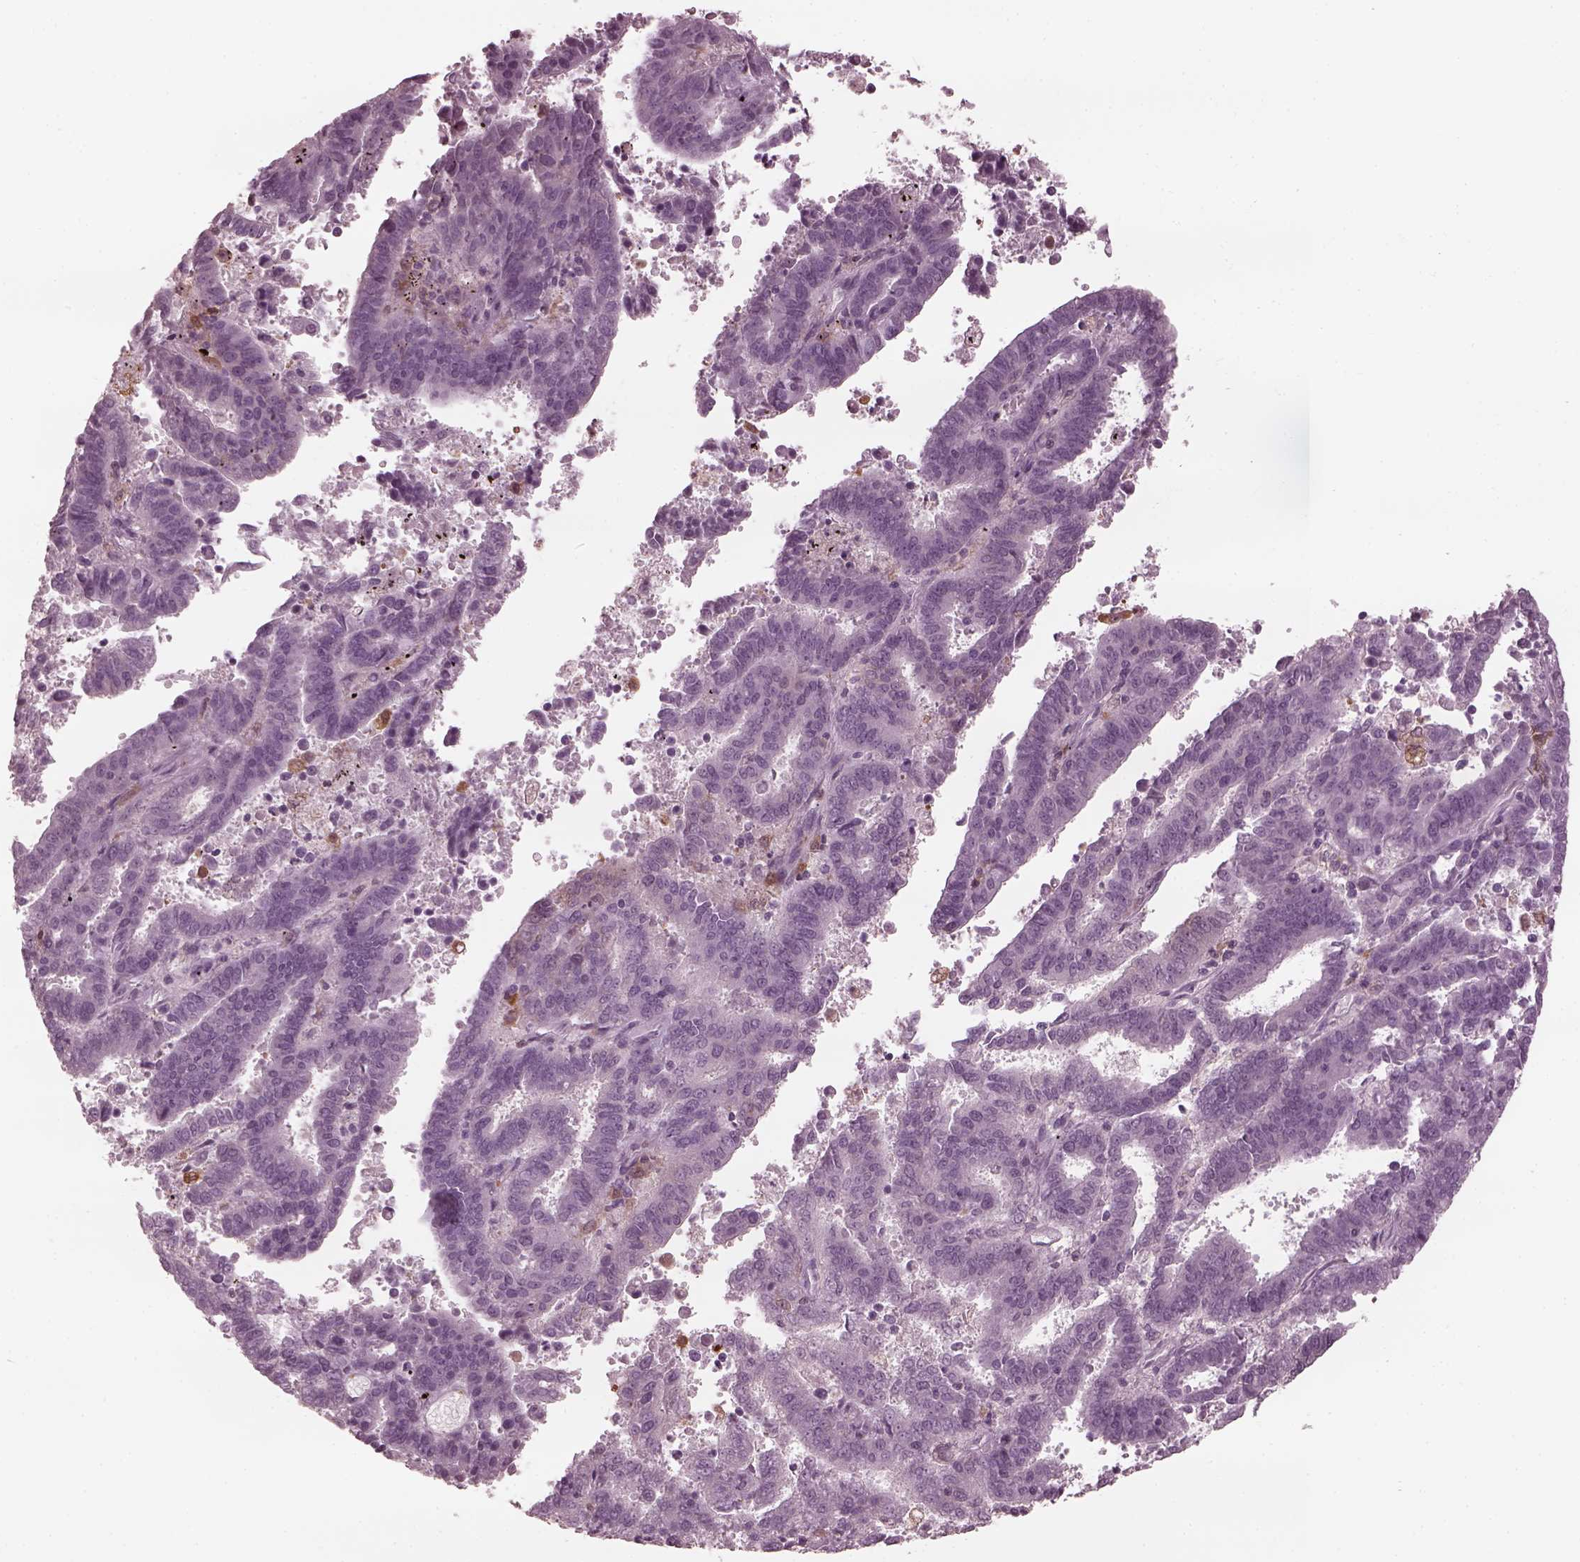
{"staining": {"intensity": "negative", "quantity": "none", "location": "none"}, "tissue": "endometrial cancer", "cell_type": "Tumor cells", "image_type": "cancer", "snomed": [{"axis": "morphology", "description": "Adenocarcinoma, NOS"}, {"axis": "topography", "description": "Uterus"}], "caption": "Immunohistochemical staining of human endometrial cancer exhibits no significant staining in tumor cells. (Stains: DAB immunohistochemistry (IHC) with hematoxylin counter stain, Microscopy: brightfield microscopy at high magnification).", "gene": "PSTPIP2", "patient": {"sex": "female", "age": 83}}